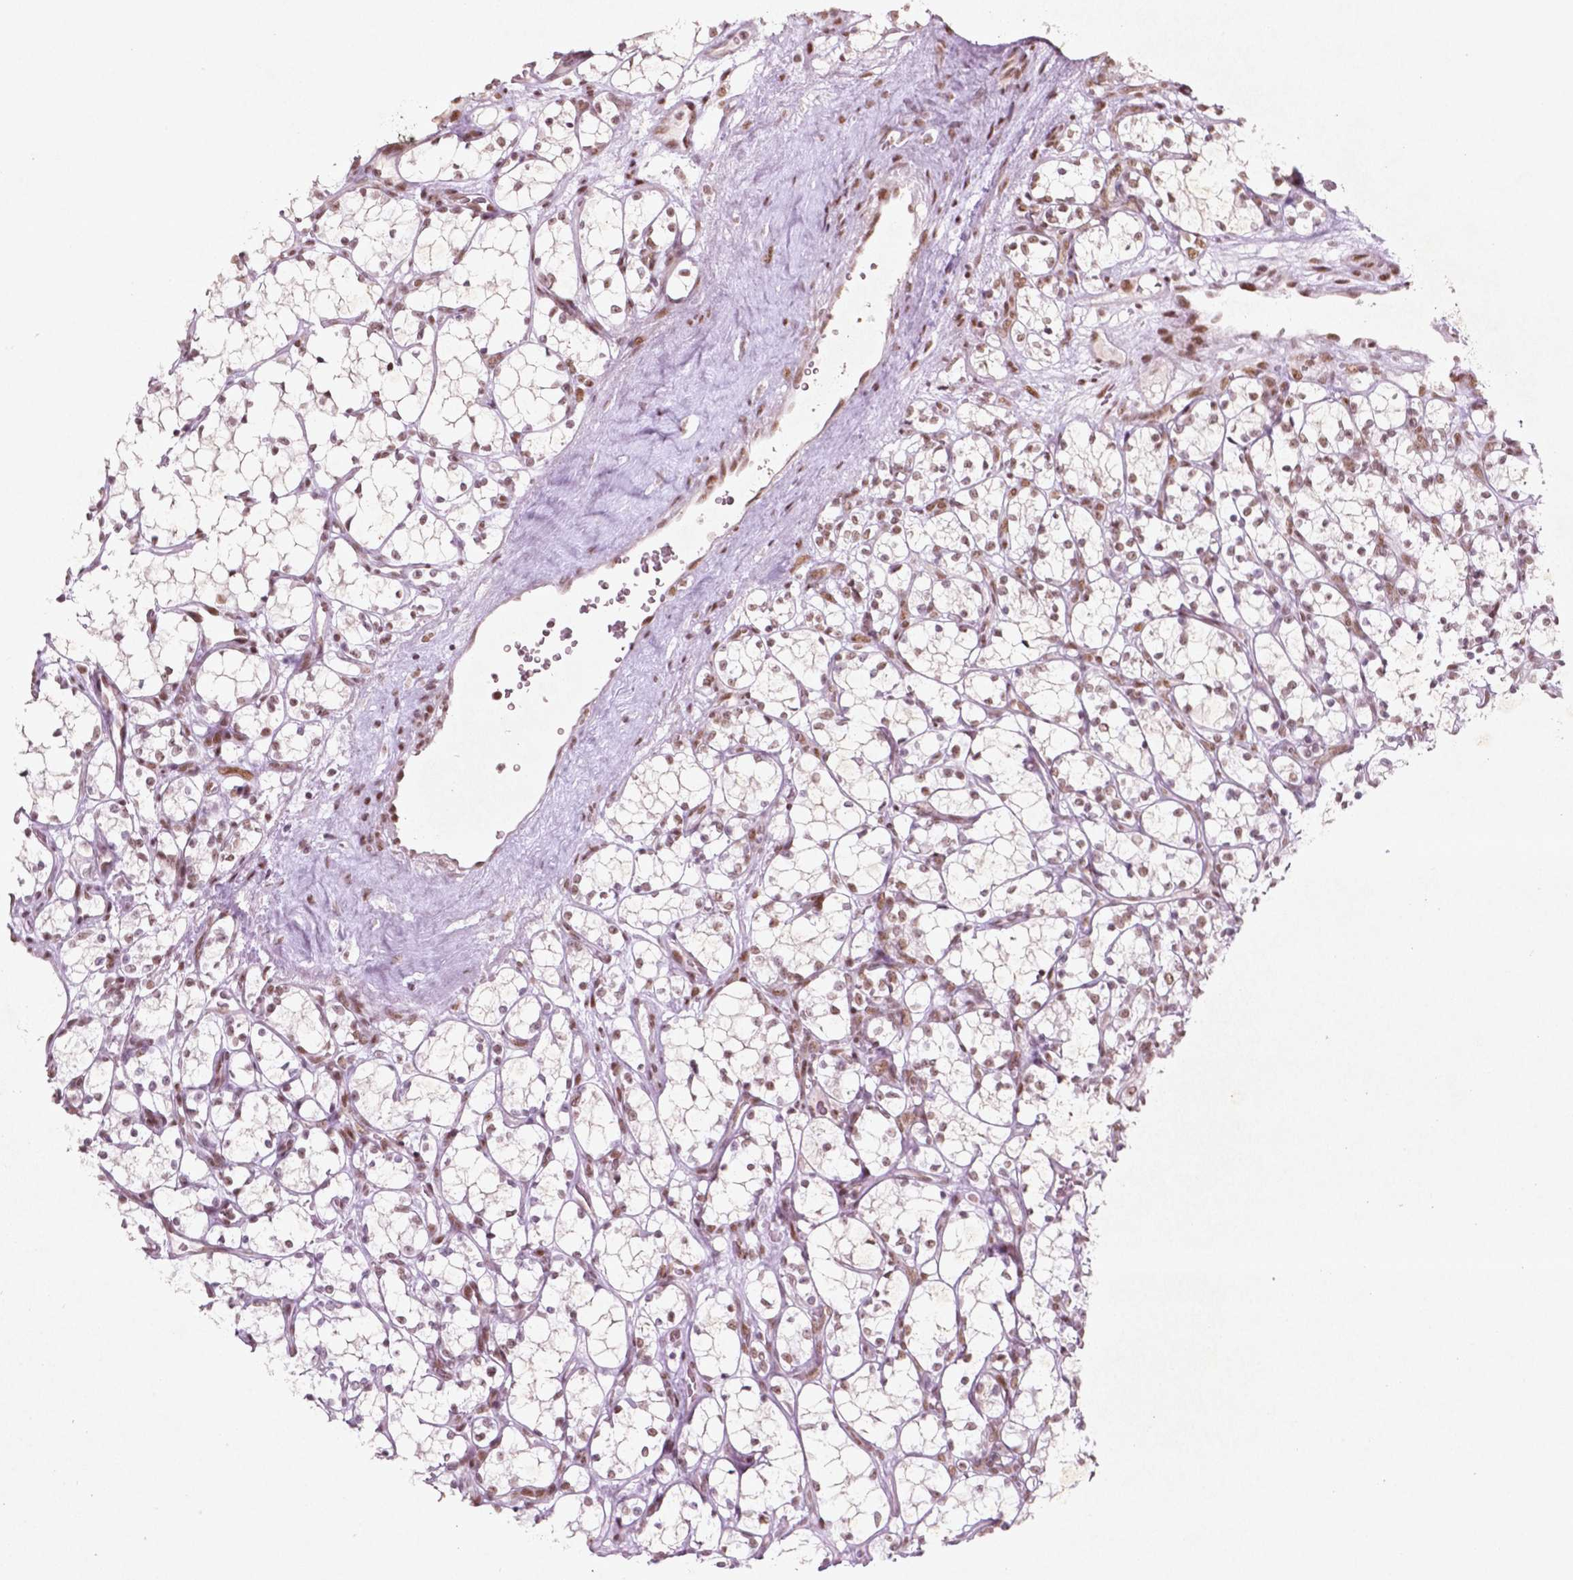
{"staining": {"intensity": "moderate", "quantity": ">75%", "location": "nuclear"}, "tissue": "renal cancer", "cell_type": "Tumor cells", "image_type": "cancer", "snomed": [{"axis": "morphology", "description": "Adenocarcinoma, NOS"}, {"axis": "topography", "description": "Kidney"}], "caption": "IHC of human renal cancer (adenocarcinoma) displays medium levels of moderate nuclear expression in about >75% of tumor cells.", "gene": "HMG20B", "patient": {"sex": "female", "age": 69}}